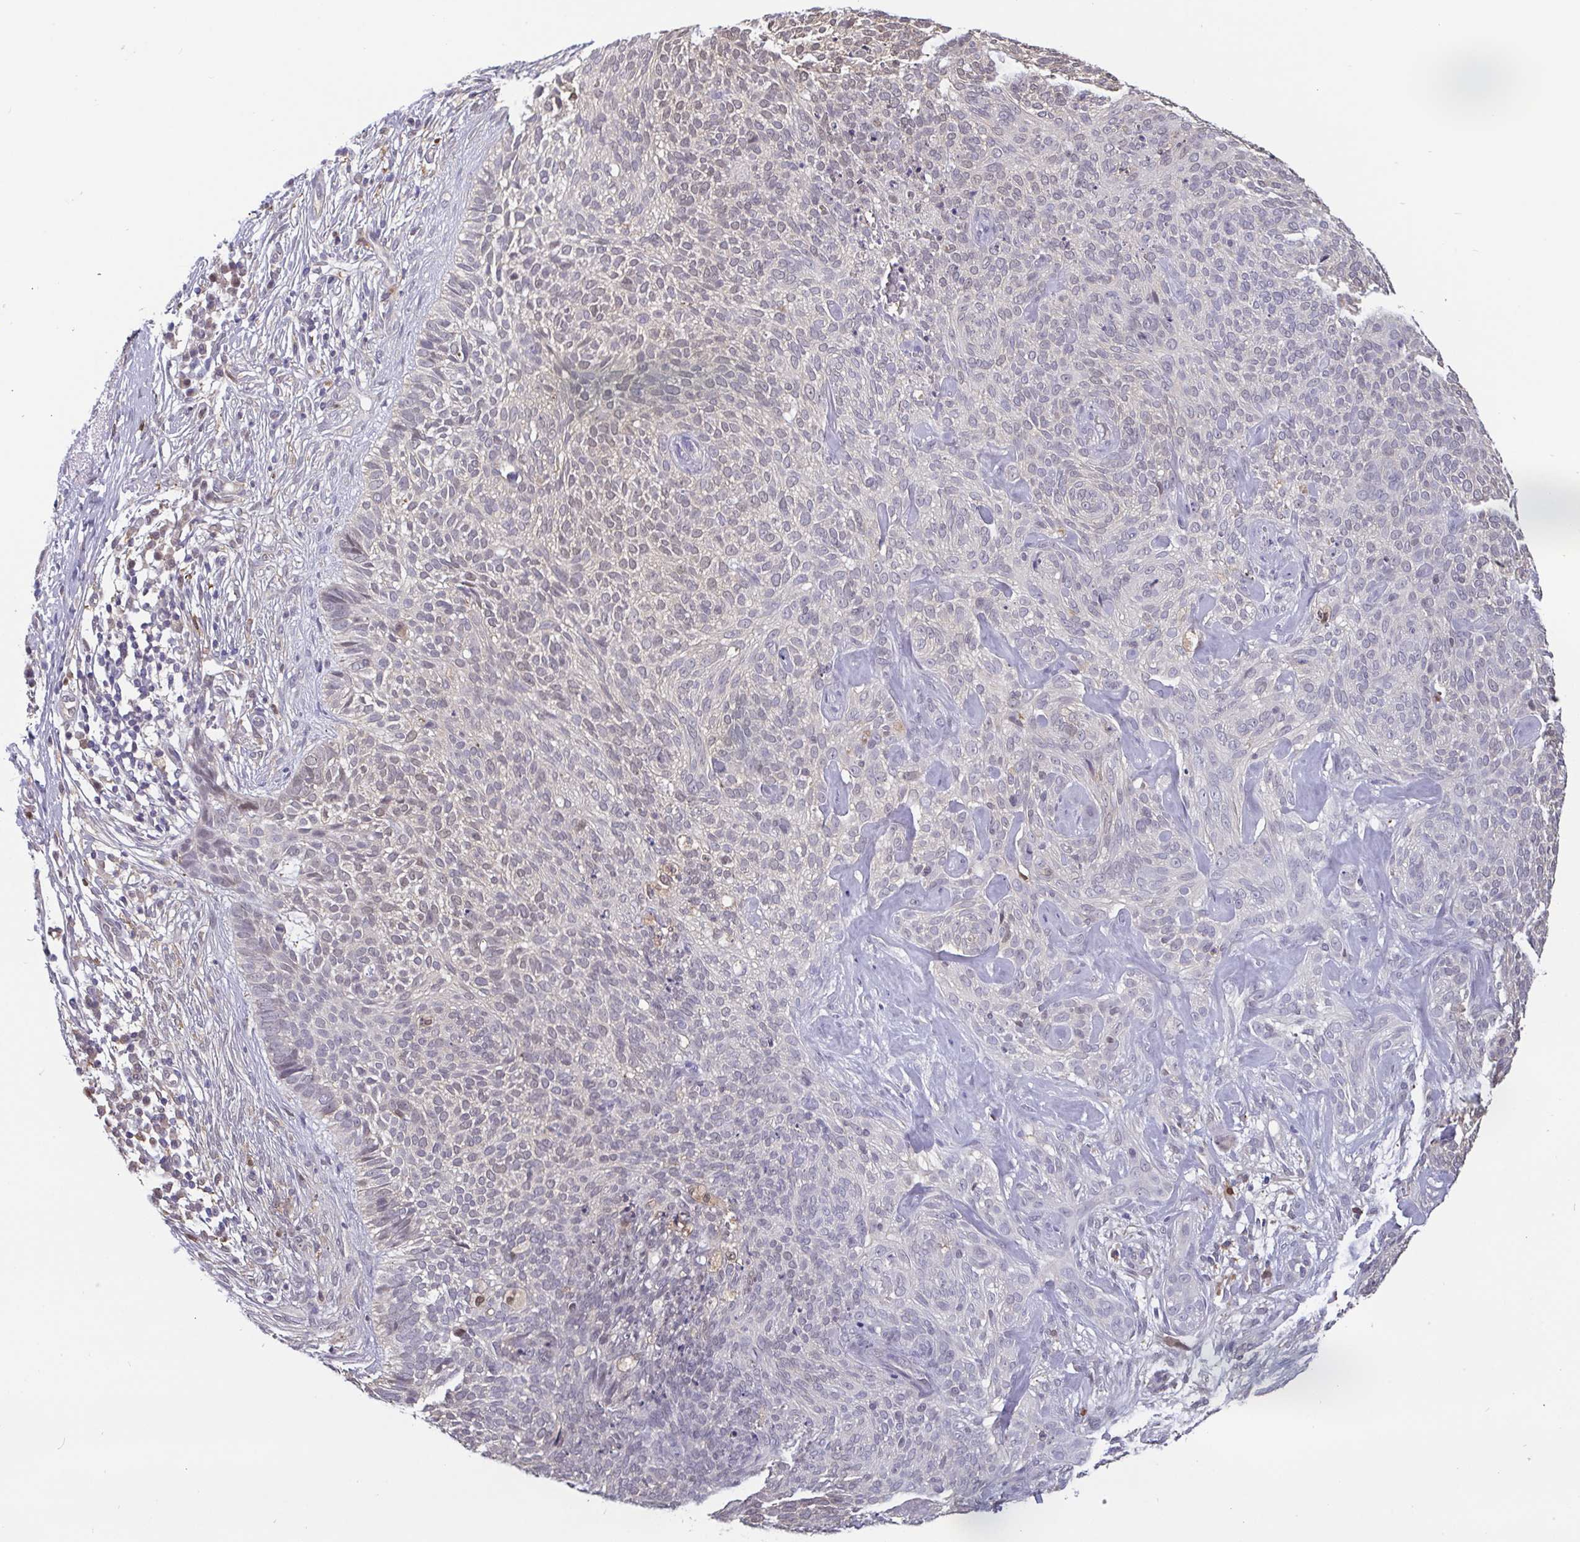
{"staining": {"intensity": "negative", "quantity": "none", "location": "none"}, "tissue": "skin cancer", "cell_type": "Tumor cells", "image_type": "cancer", "snomed": [{"axis": "morphology", "description": "Basal cell carcinoma"}, {"axis": "topography", "description": "Skin"}, {"axis": "topography", "description": "Skin of face"}], "caption": "Immunohistochemistry (IHC) histopathology image of neoplastic tissue: human basal cell carcinoma (skin) stained with DAB displays no significant protein expression in tumor cells.", "gene": "IDH1", "patient": {"sex": "female", "age": 82}}